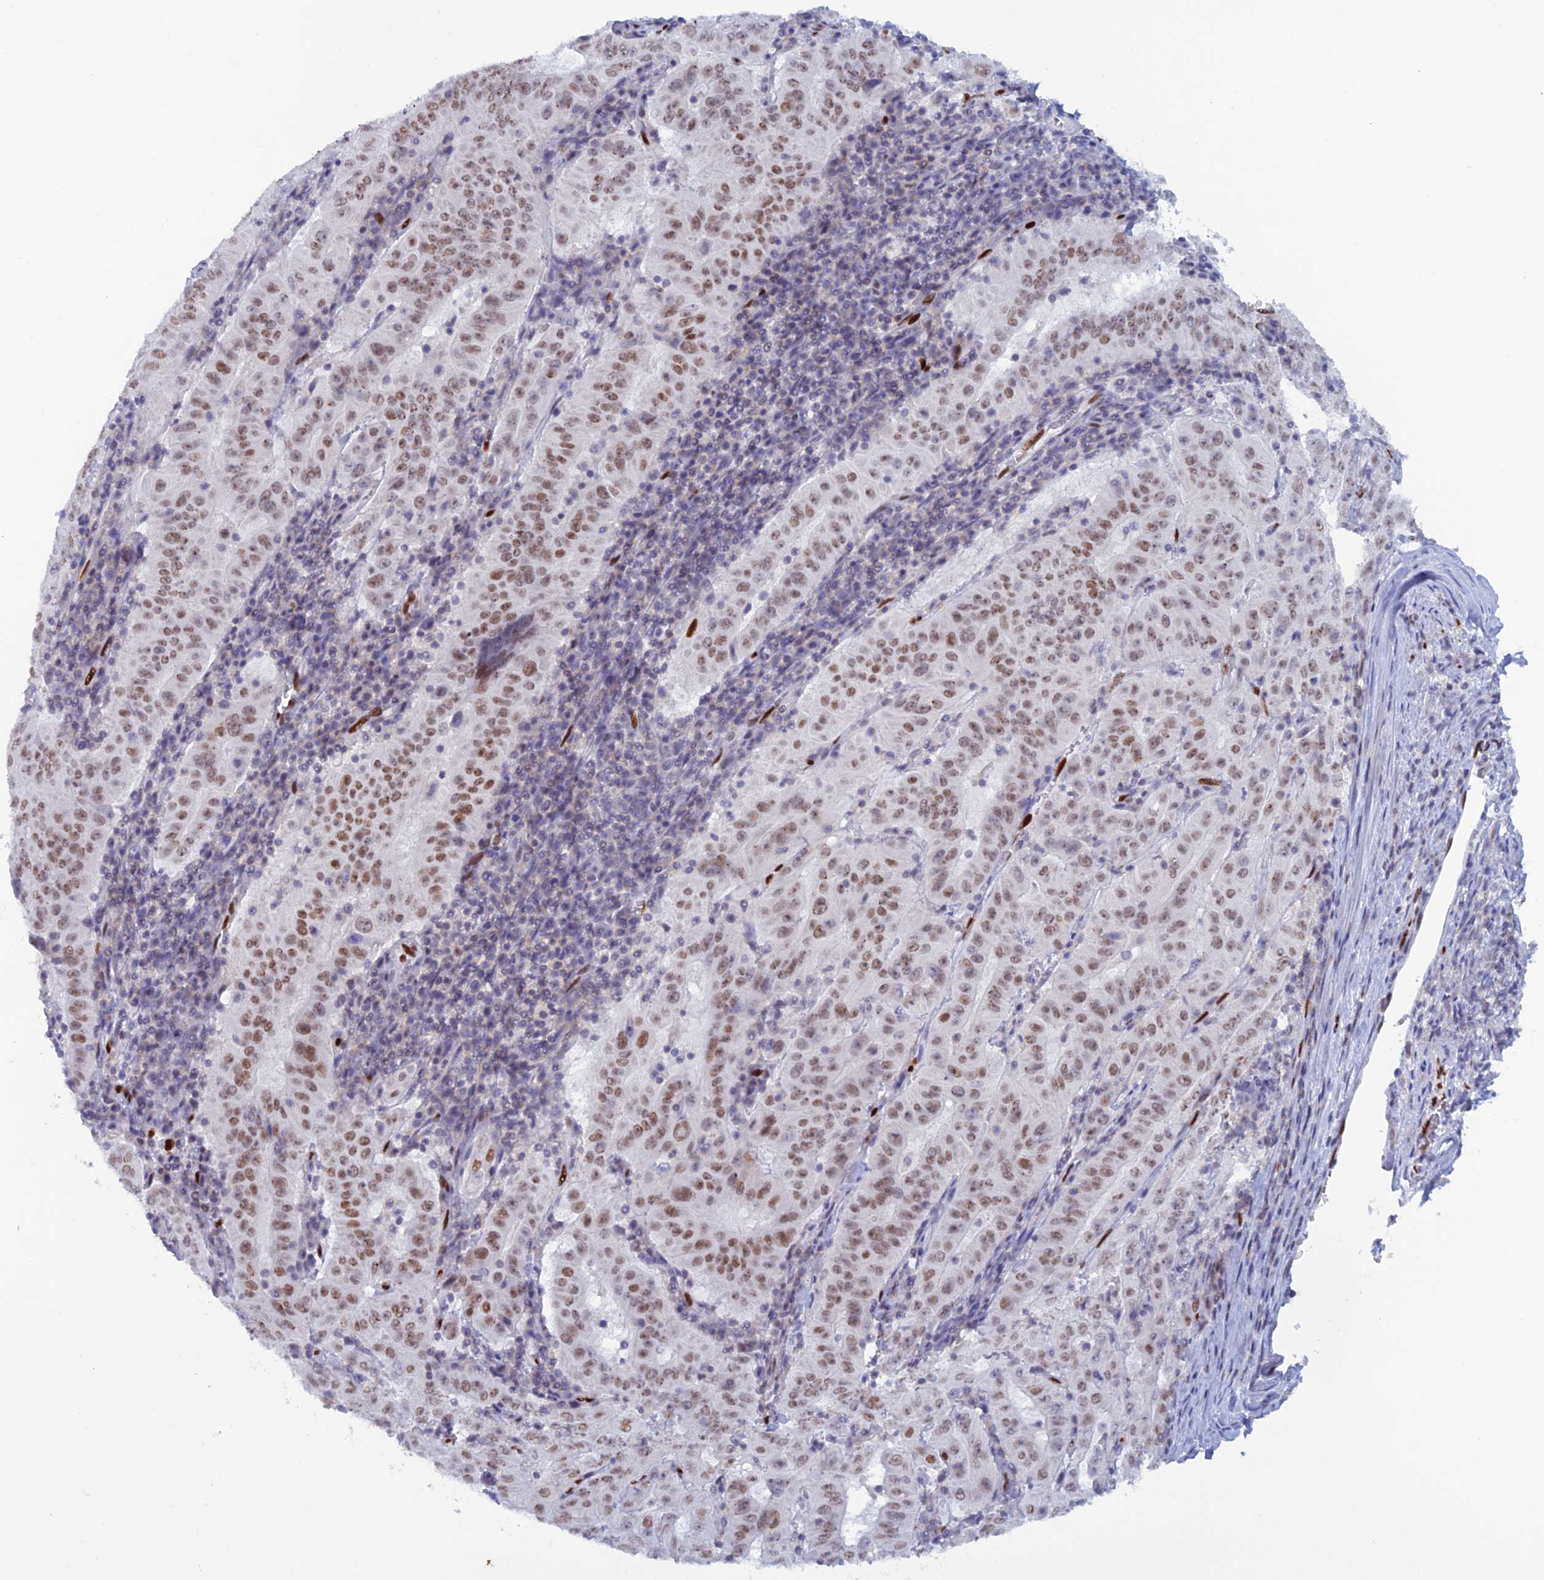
{"staining": {"intensity": "moderate", "quantity": ">75%", "location": "nuclear"}, "tissue": "pancreatic cancer", "cell_type": "Tumor cells", "image_type": "cancer", "snomed": [{"axis": "morphology", "description": "Adenocarcinoma, NOS"}, {"axis": "topography", "description": "Pancreas"}], "caption": "Adenocarcinoma (pancreatic) stained for a protein (brown) reveals moderate nuclear positive staining in about >75% of tumor cells.", "gene": "NOL4L", "patient": {"sex": "male", "age": 63}}